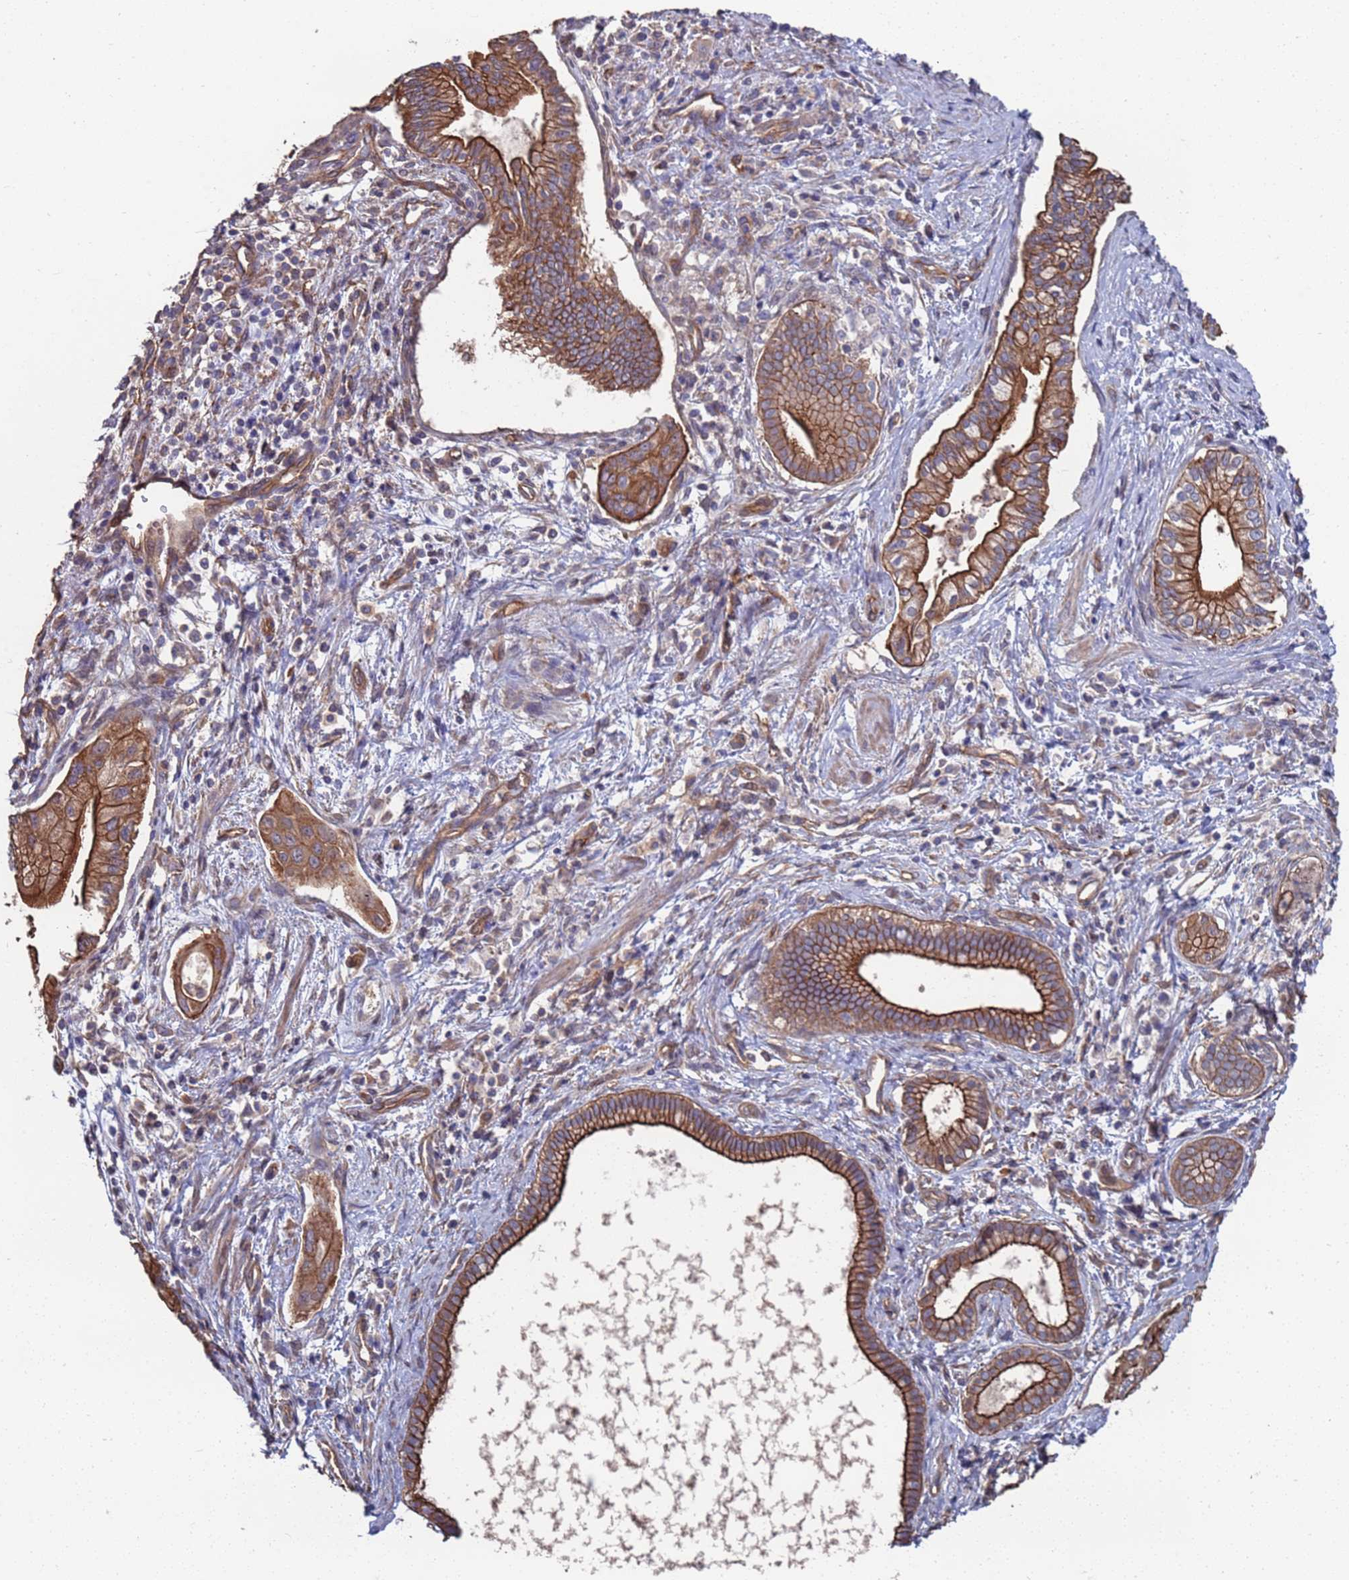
{"staining": {"intensity": "strong", "quantity": ">75%", "location": "cytoplasmic/membranous"}, "tissue": "pancreatic cancer", "cell_type": "Tumor cells", "image_type": "cancer", "snomed": [{"axis": "morphology", "description": "Adenocarcinoma, NOS"}, {"axis": "topography", "description": "Pancreas"}], "caption": "Immunohistochemical staining of human pancreatic adenocarcinoma shows high levels of strong cytoplasmic/membranous protein positivity in about >75% of tumor cells.", "gene": "NDUFAF6", "patient": {"sex": "male", "age": 78}}